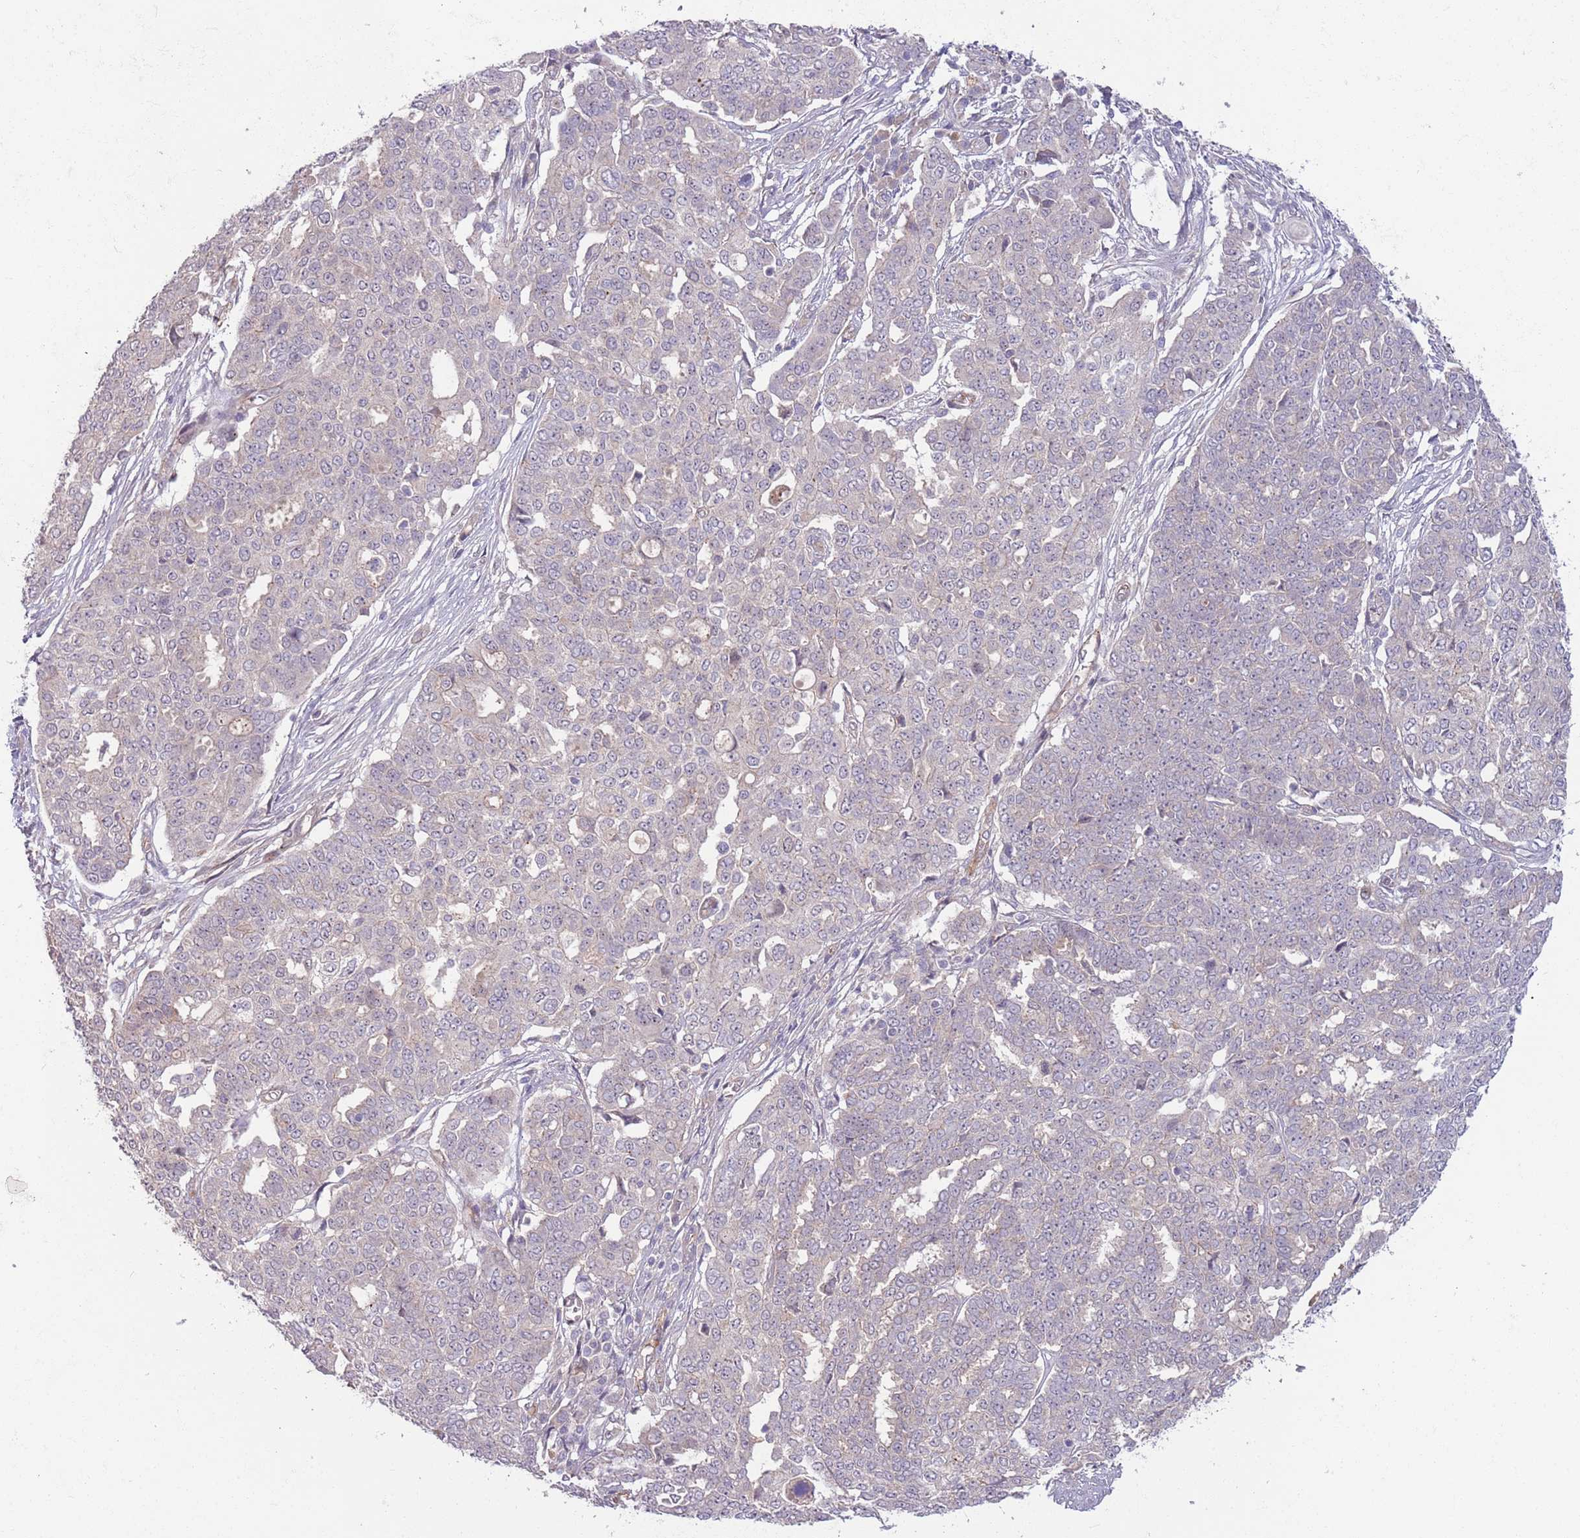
{"staining": {"intensity": "negative", "quantity": "none", "location": "none"}, "tissue": "ovarian cancer", "cell_type": "Tumor cells", "image_type": "cancer", "snomed": [{"axis": "morphology", "description": "Cystadenocarcinoma, serous, NOS"}, {"axis": "topography", "description": "Soft tissue"}, {"axis": "topography", "description": "Ovary"}], "caption": "Immunohistochemical staining of human ovarian cancer (serous cystadenocarcinoma) exhibits no significant staining in tumor cells.", "gene": "SAV1", "patient": {"sex": "female", "age": 57}}